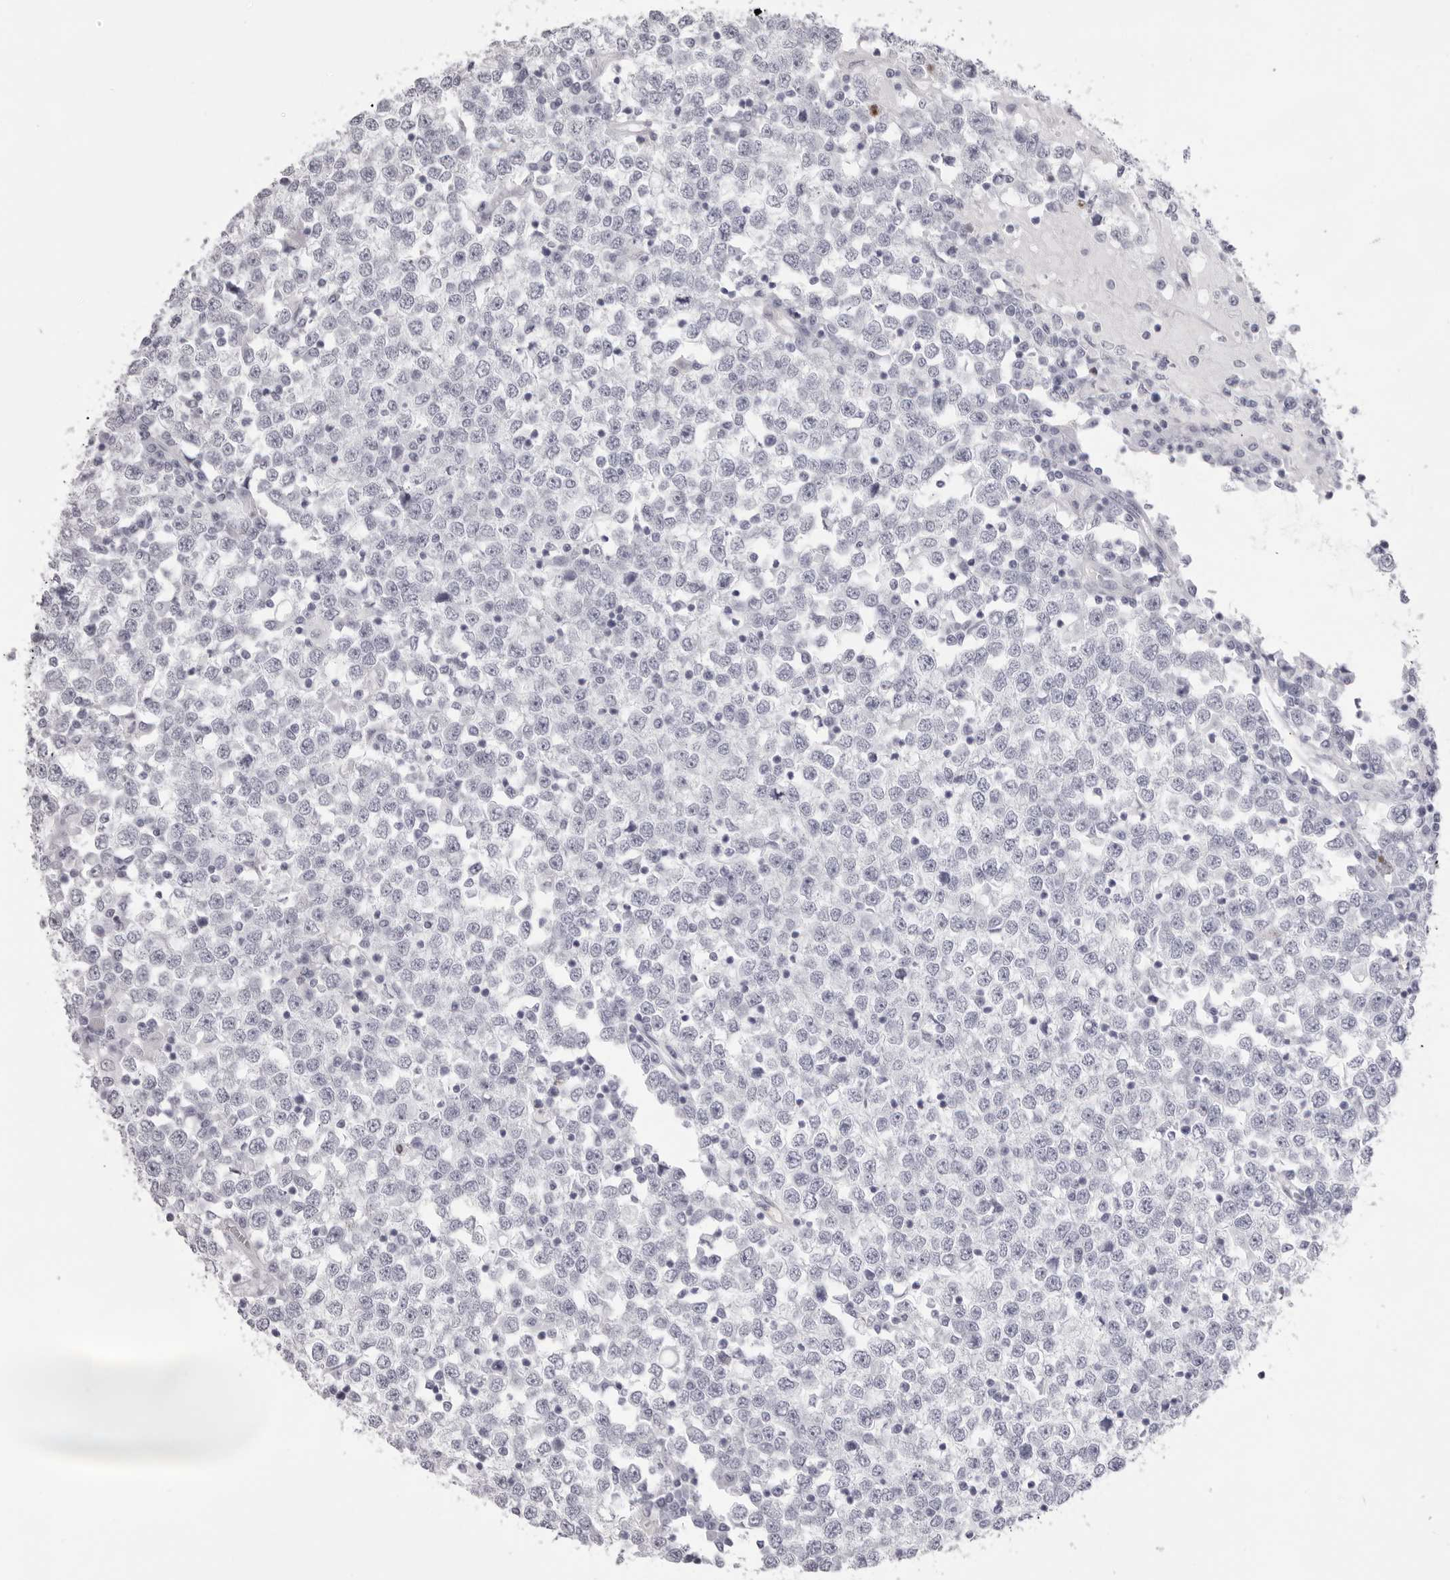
{"staining": {"intensity": "negative", "quantity": "none", "location": "none"}, "tissue": "testis cancer", "cell_type": "Tumor cells", "image_type": "cancer", "snomed": [{"axis": "morphology", "description": "Seminoma, NOS"}, {"axis": "topography", "description": "Testis"}], "caption": "Tumor cells show no significant expression in testis cancer (seminoma). (Stains: DAB (3,3'-diaminobenzidine) immunohistochemistry with hematoxylin counter stain, Microscopy: brightfield microscopy at high magnification).", "gene": "SPTA1", "patient": {"sex": "male", "age": 65}}